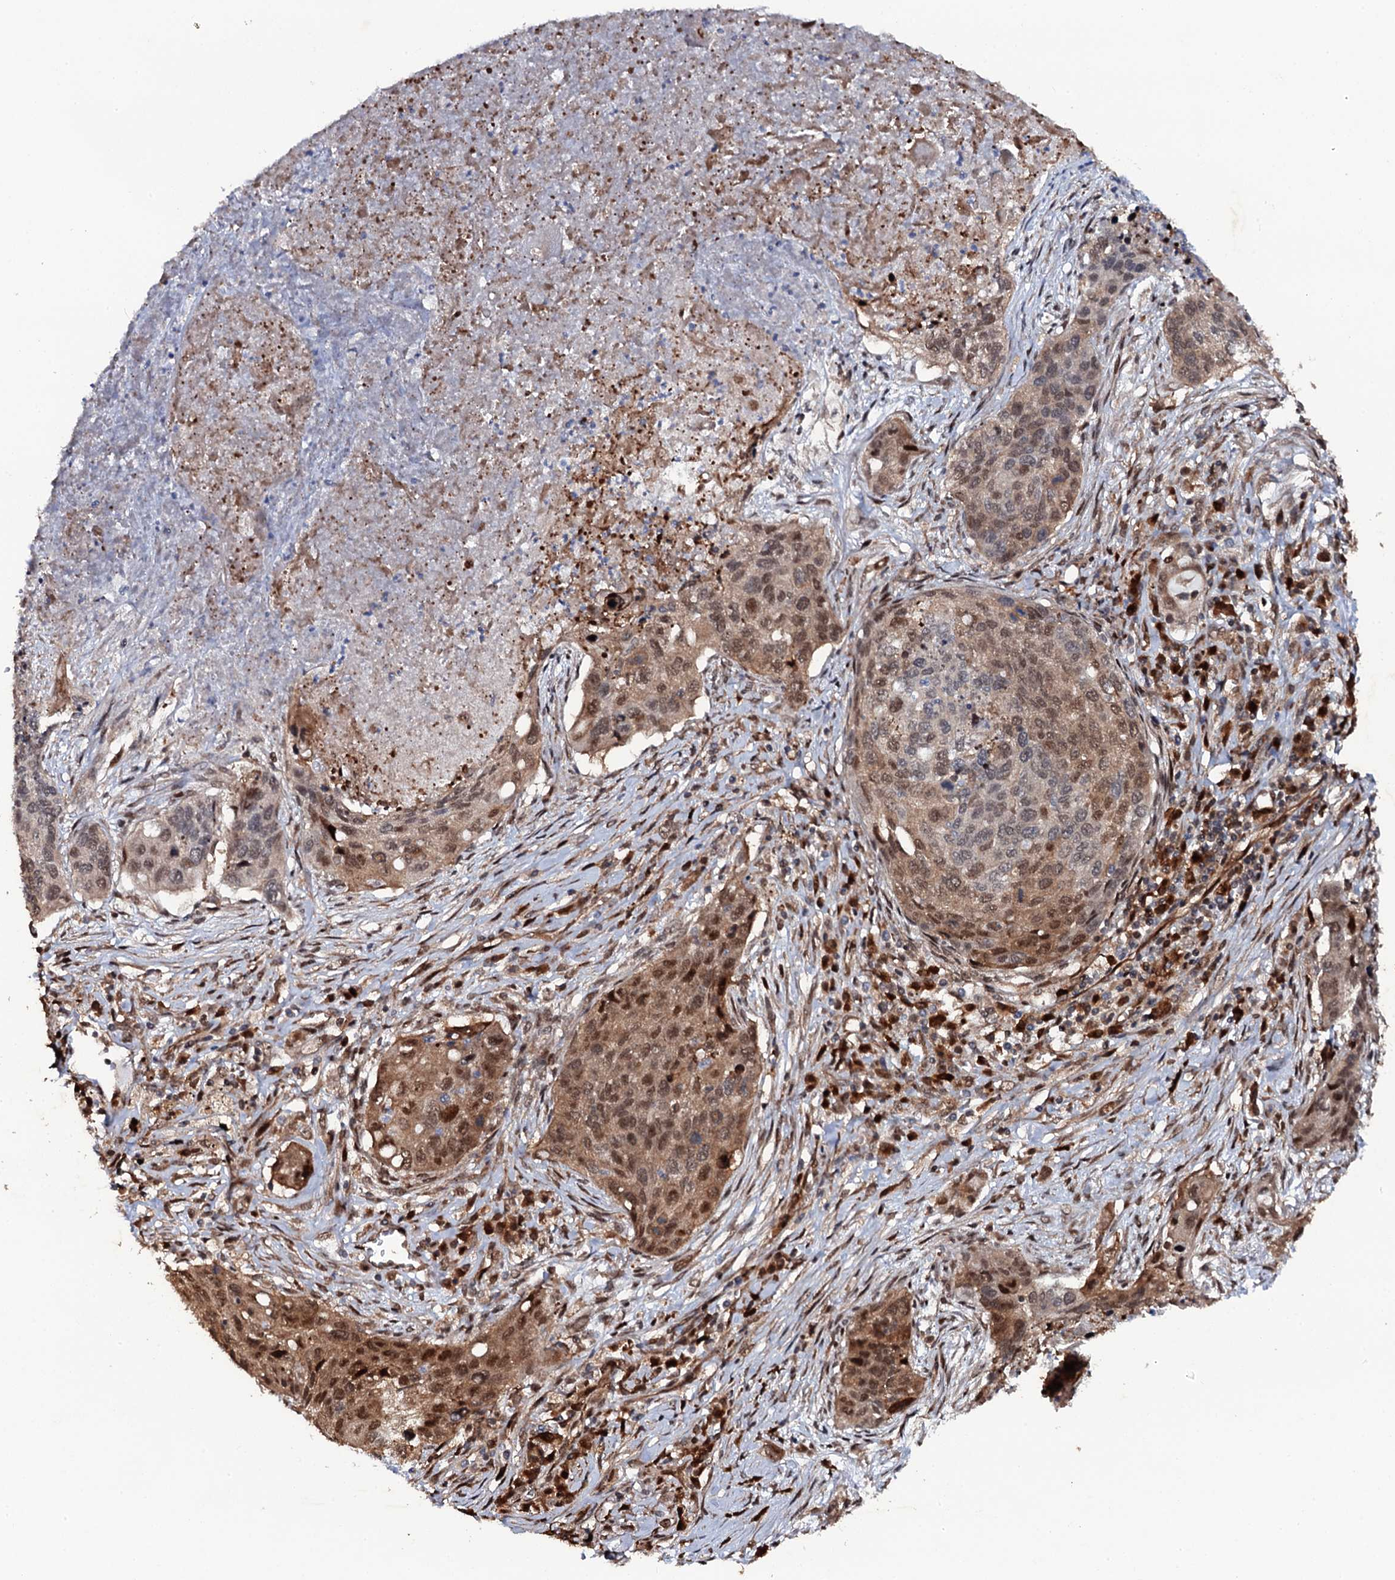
{"staining": {"intensity": "moderate", "quantity": ">75%", "location": "cytoplasmic/membranous,nuclear"}, "tissue": "lung cancer", "cell_type": "Tumor cells", "image_type": "cancer", "snomed": [{"axis": "morphology", "description": "Squamous cell carcinoma, NOS"}, {"axis": "topography", "description": "Lung"}], "caption": "Immunohistochemical staining of human lung squamous cell carcinoma exhibits moderate cytoplasmic/membranous and nuclear protein expression in approximately >75% of tumor cells.", "gene": "CDC23", "patient": {"sex": "female", "age": 63}}